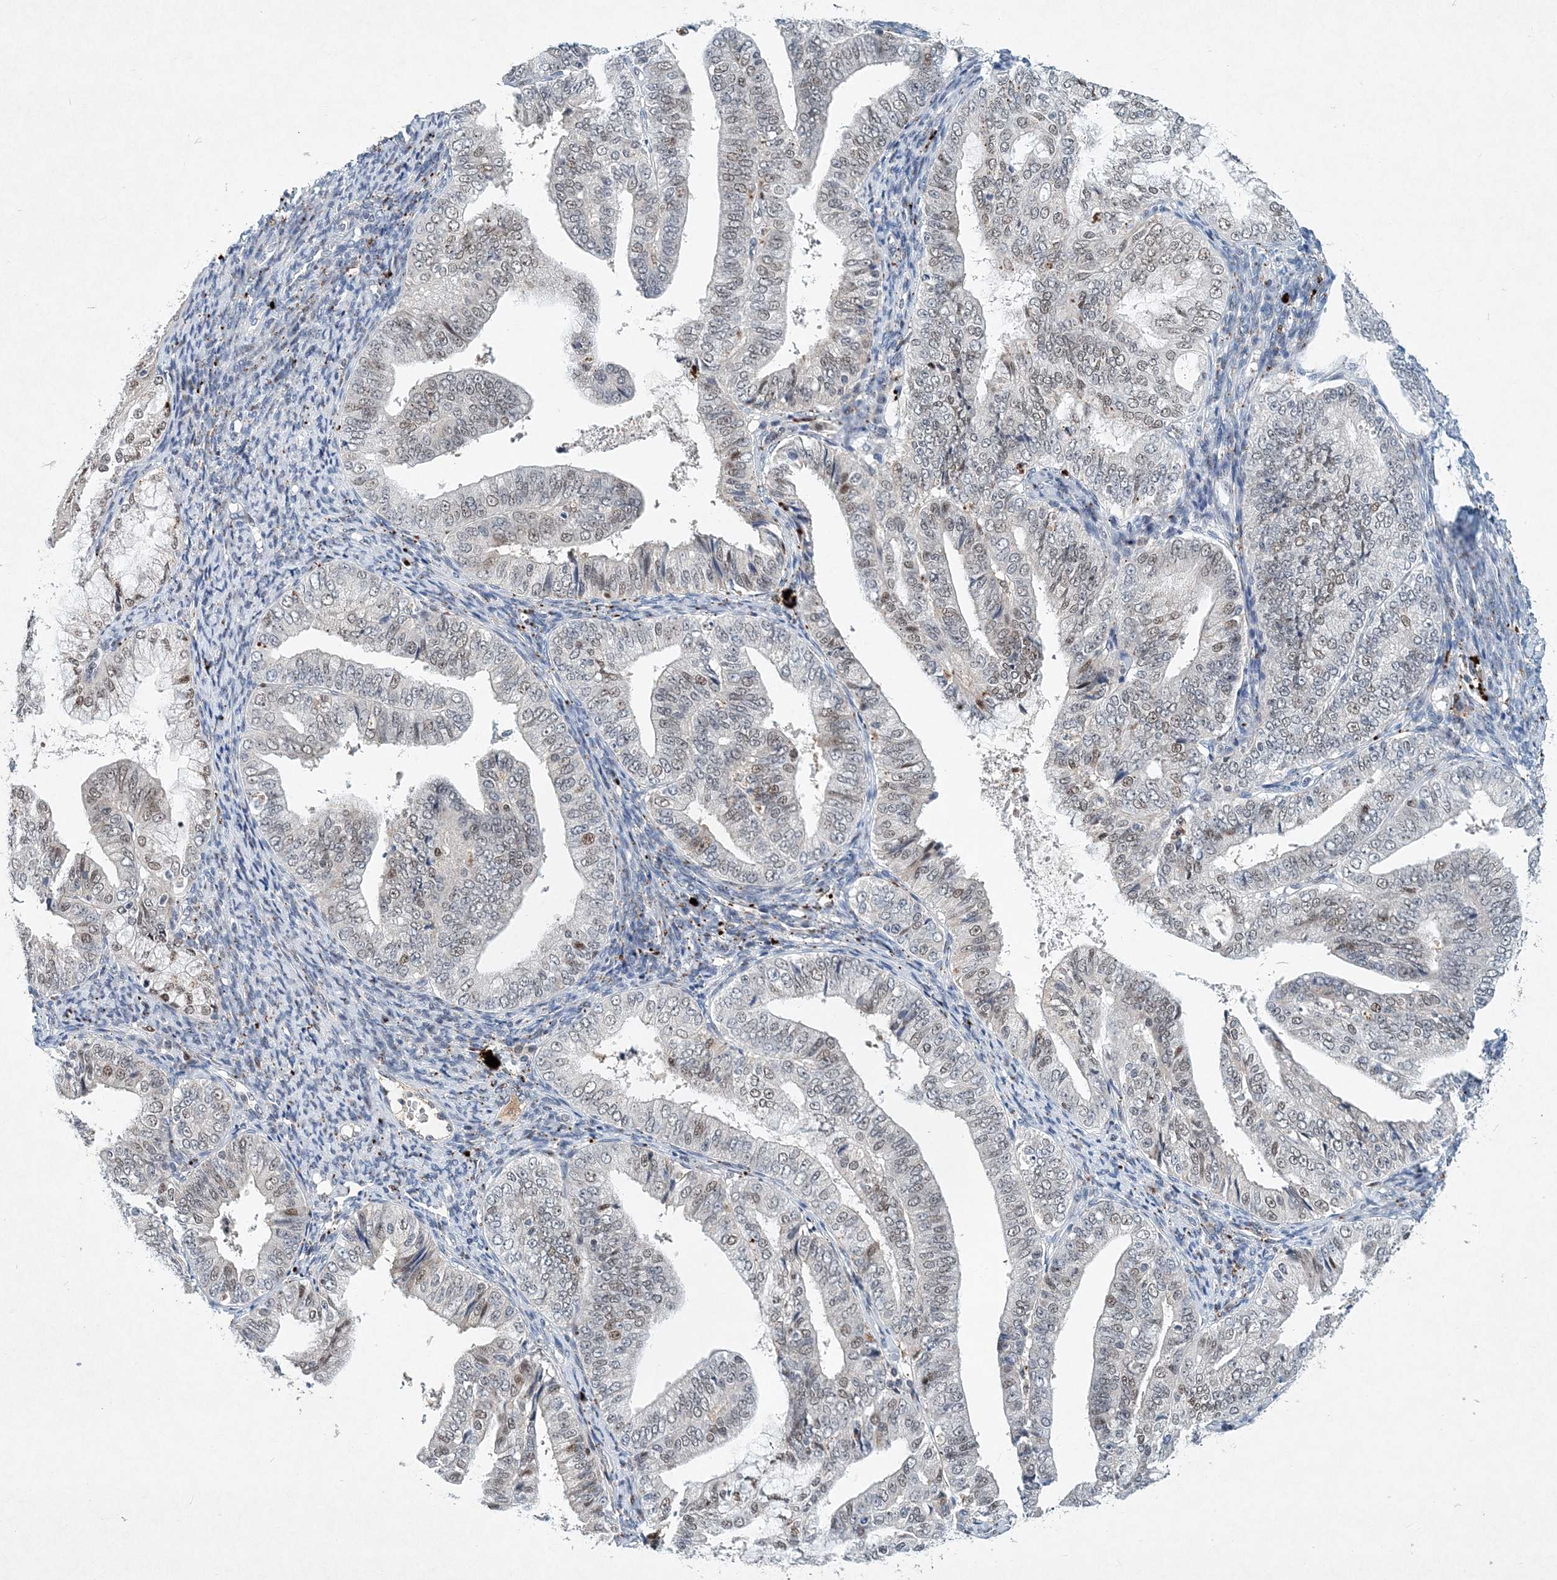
{"staining": {"intensity": "weak", "quantity": "<25%", "location": "nuclear"}, "tissue": "endometrial cancer", "cell_type": "Tumor cells", "image_type": "cancer", "snomed": [{"axis": "morphology", "description": "Adenocarcinoma, NOS"}, {"axis": "topography", "description": "Endometrium"}], "caption": "A micrograph of human adenocarcinoma (endometrial) is negative for staining in tumor cells.", "gene": "KPNA4", "patient": {"sex": "female", "age": 63}}